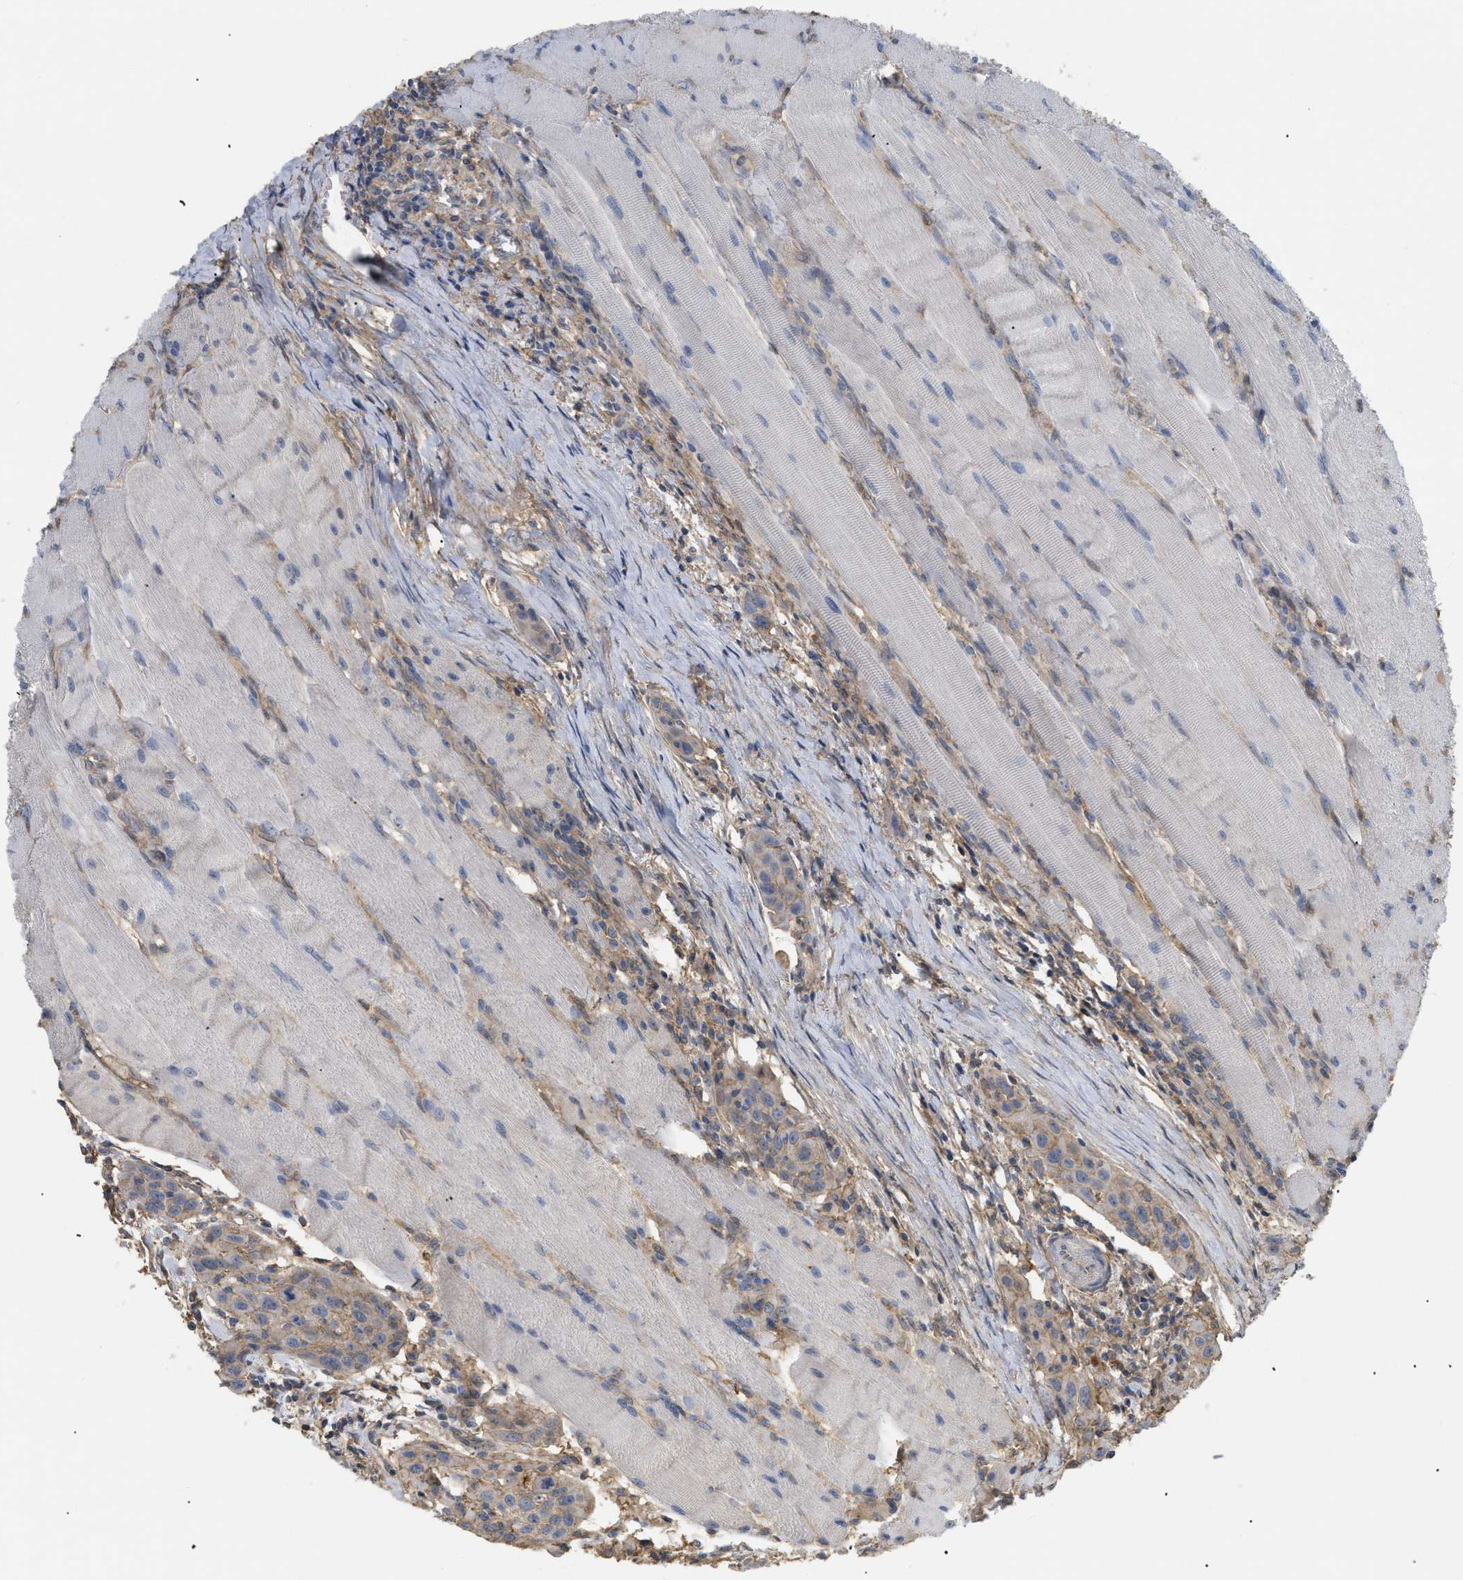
{"staining": {"intensity": "weak", "quantity": "<25%", "location": "cytoplasmic/membranous"}, "tissue": "head and neck cancer", "cell_type": "Tumor cells", "image_type": "cancer", "snomed": [{"axis": "morphology", "description": "Squamous cell carcinoma, NOS"}, {"axis": "topography", "description": "Oral tissue"}, {"axis": "topography", "description": "Head-Neck"}], "caption": "There is no significant staining in tumor cells of head and neck cancer (squamous cell carcinoma).", "gene": "ANXA4", "patient": {"sex": "female", "age": 50}}